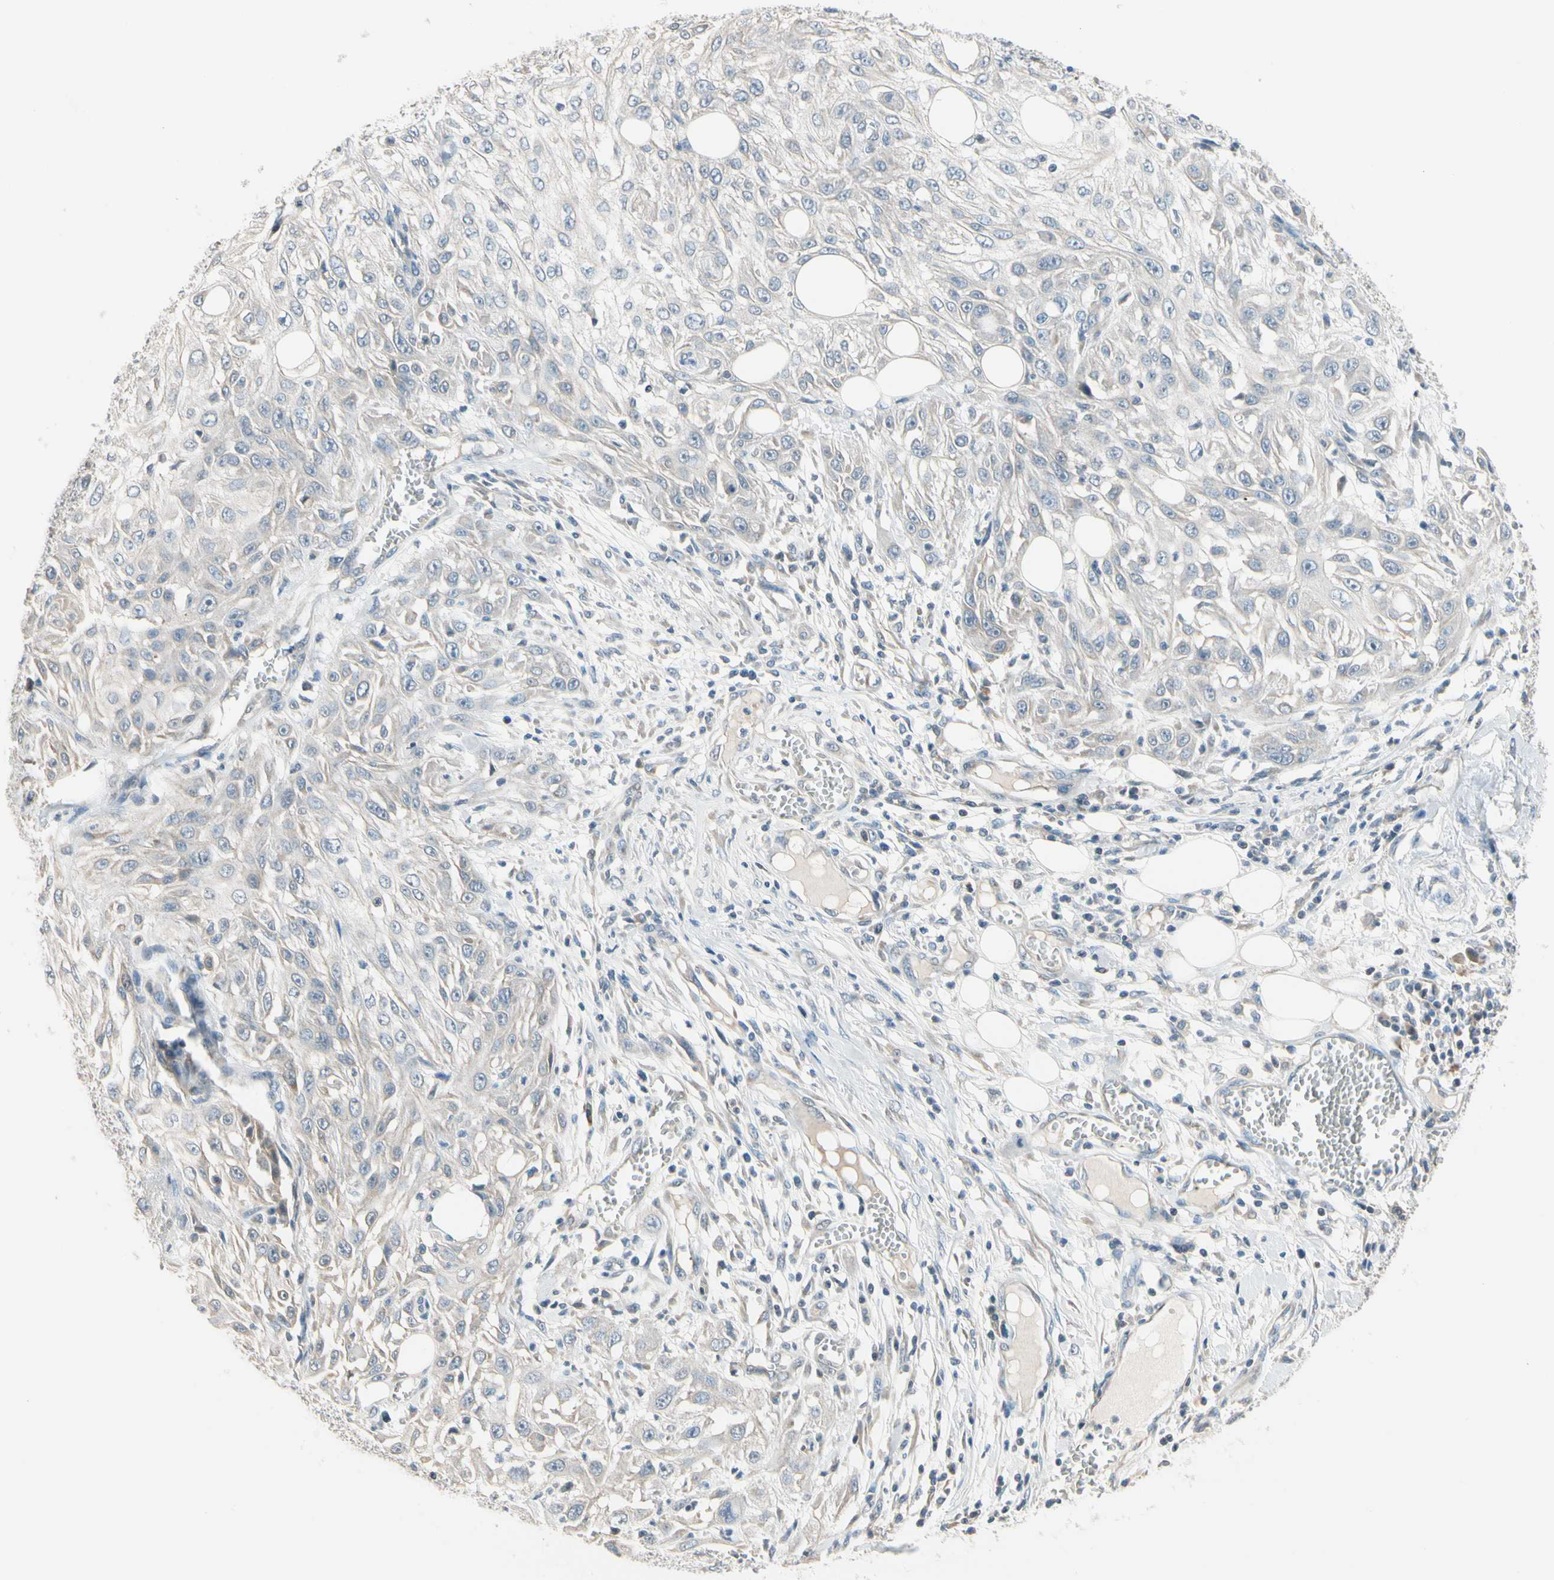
{"staining": {"intensity": "negative", "quantity": "none", "location": "none"}, "tissue": "skin cancer", "cell_type": "Tumor cells", "image_type": "cancer", "snomed": [{"axis": "morphology", "description": "Squamous cell carcinoma, NOS"}, {"axis": "topography", "description": "Skin"}], "caption": "This histopathology image is of skin cancer (squamous cell carcinoma) stained with immunohistochemistry to label a protein in brown with the nuclei are counter-stained blue. There is no expression in tumor cells.", "gene": "PIP5K1B", "patient": {"sex": "male", "age": 75}}